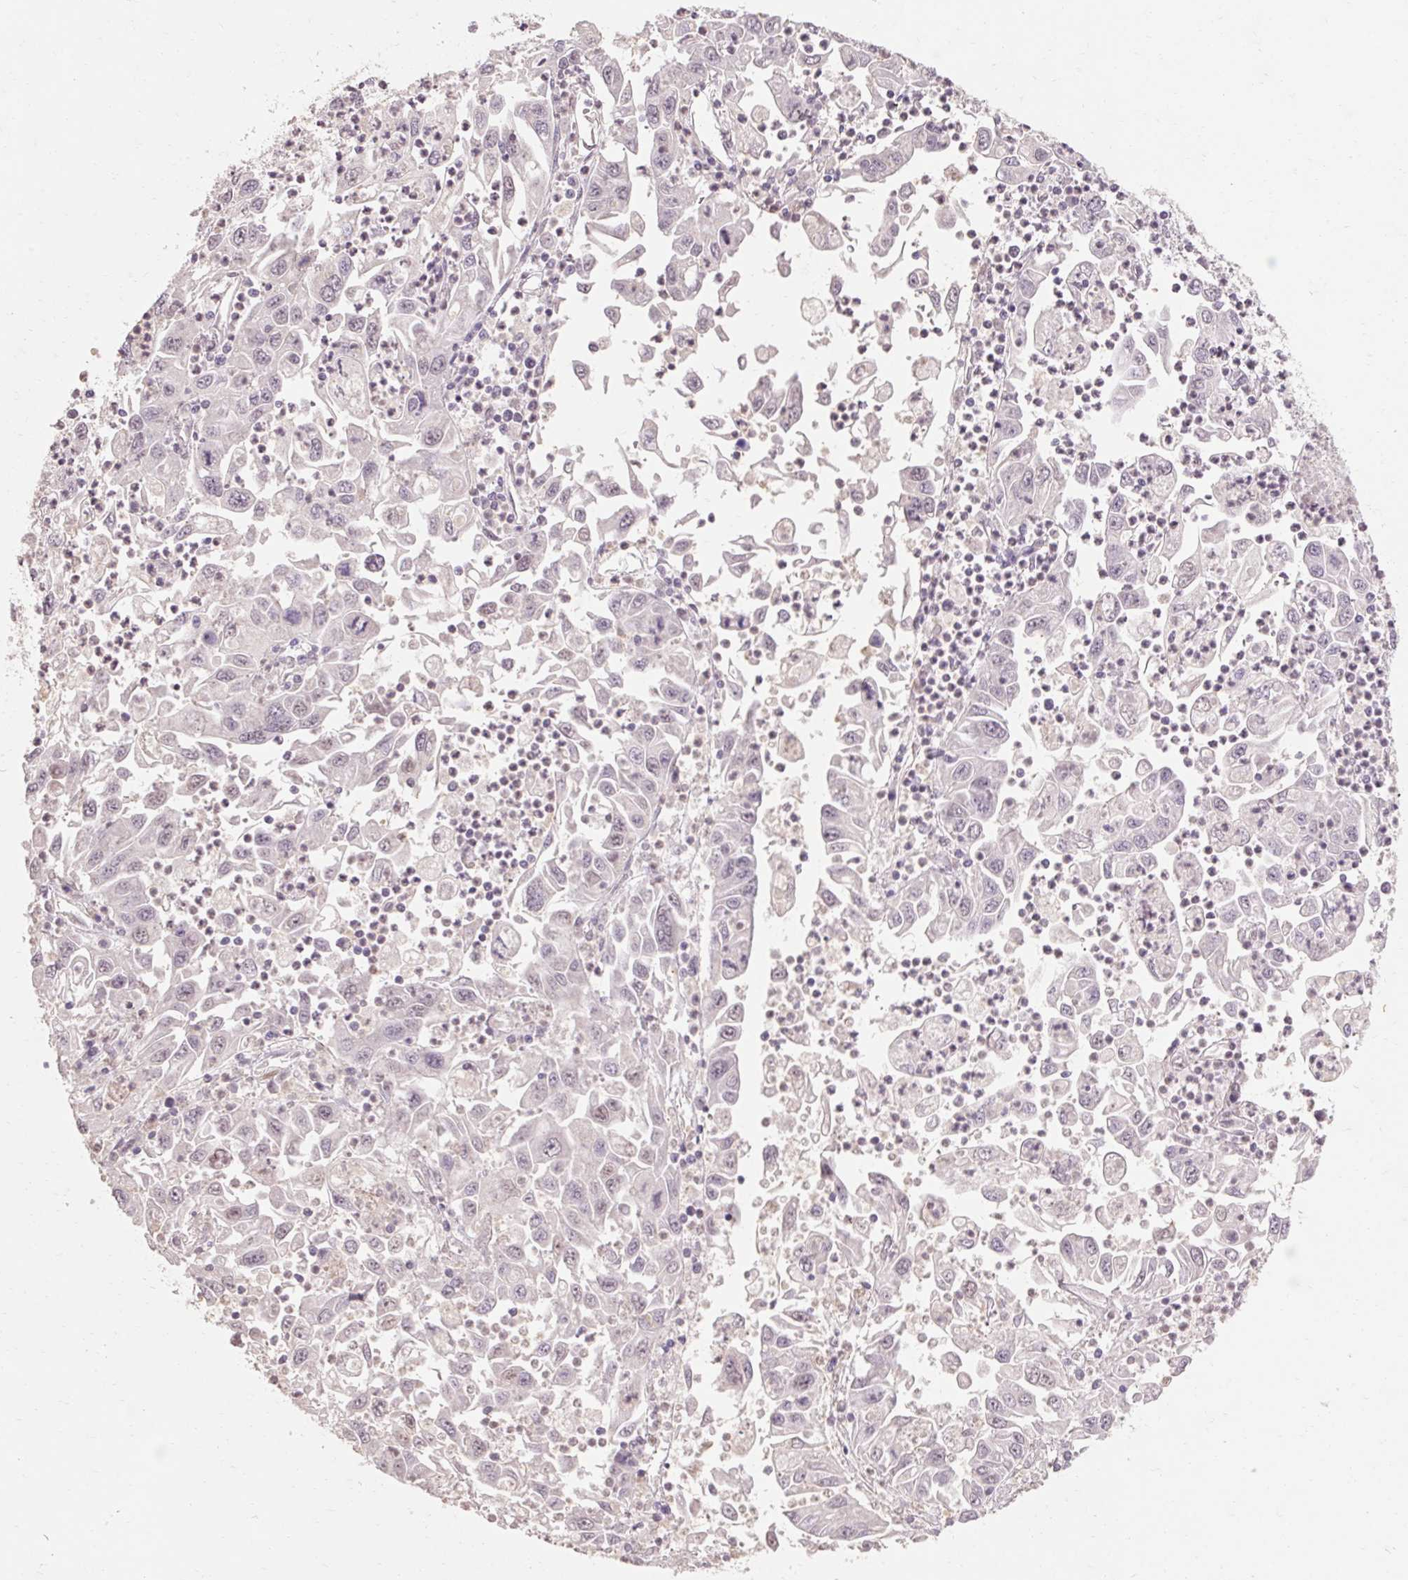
{"staining": {"intensity": "negative", "quantity": "none", "location": "none"}, "tissue": "endometrial cancer", "cell_type": "Tumor cells", "image_type": "cancer", "snomed": [{"axis": "morphology", "description": "Adenocarcinoma, NOS"}, {"axis": "topography", "description": "Uterus"}], "caption": "A histopathology image of human adenocarcinoma (endometrial) is negative for staining in tumor cells. (Stains: DAB immunohistochemistry (IHC) with hematoxylin counter stain, Microscopy: brightfield microscopy at high magnification).", "gene": "SKP2", "patient": {"sex": "female", "age": 62}}